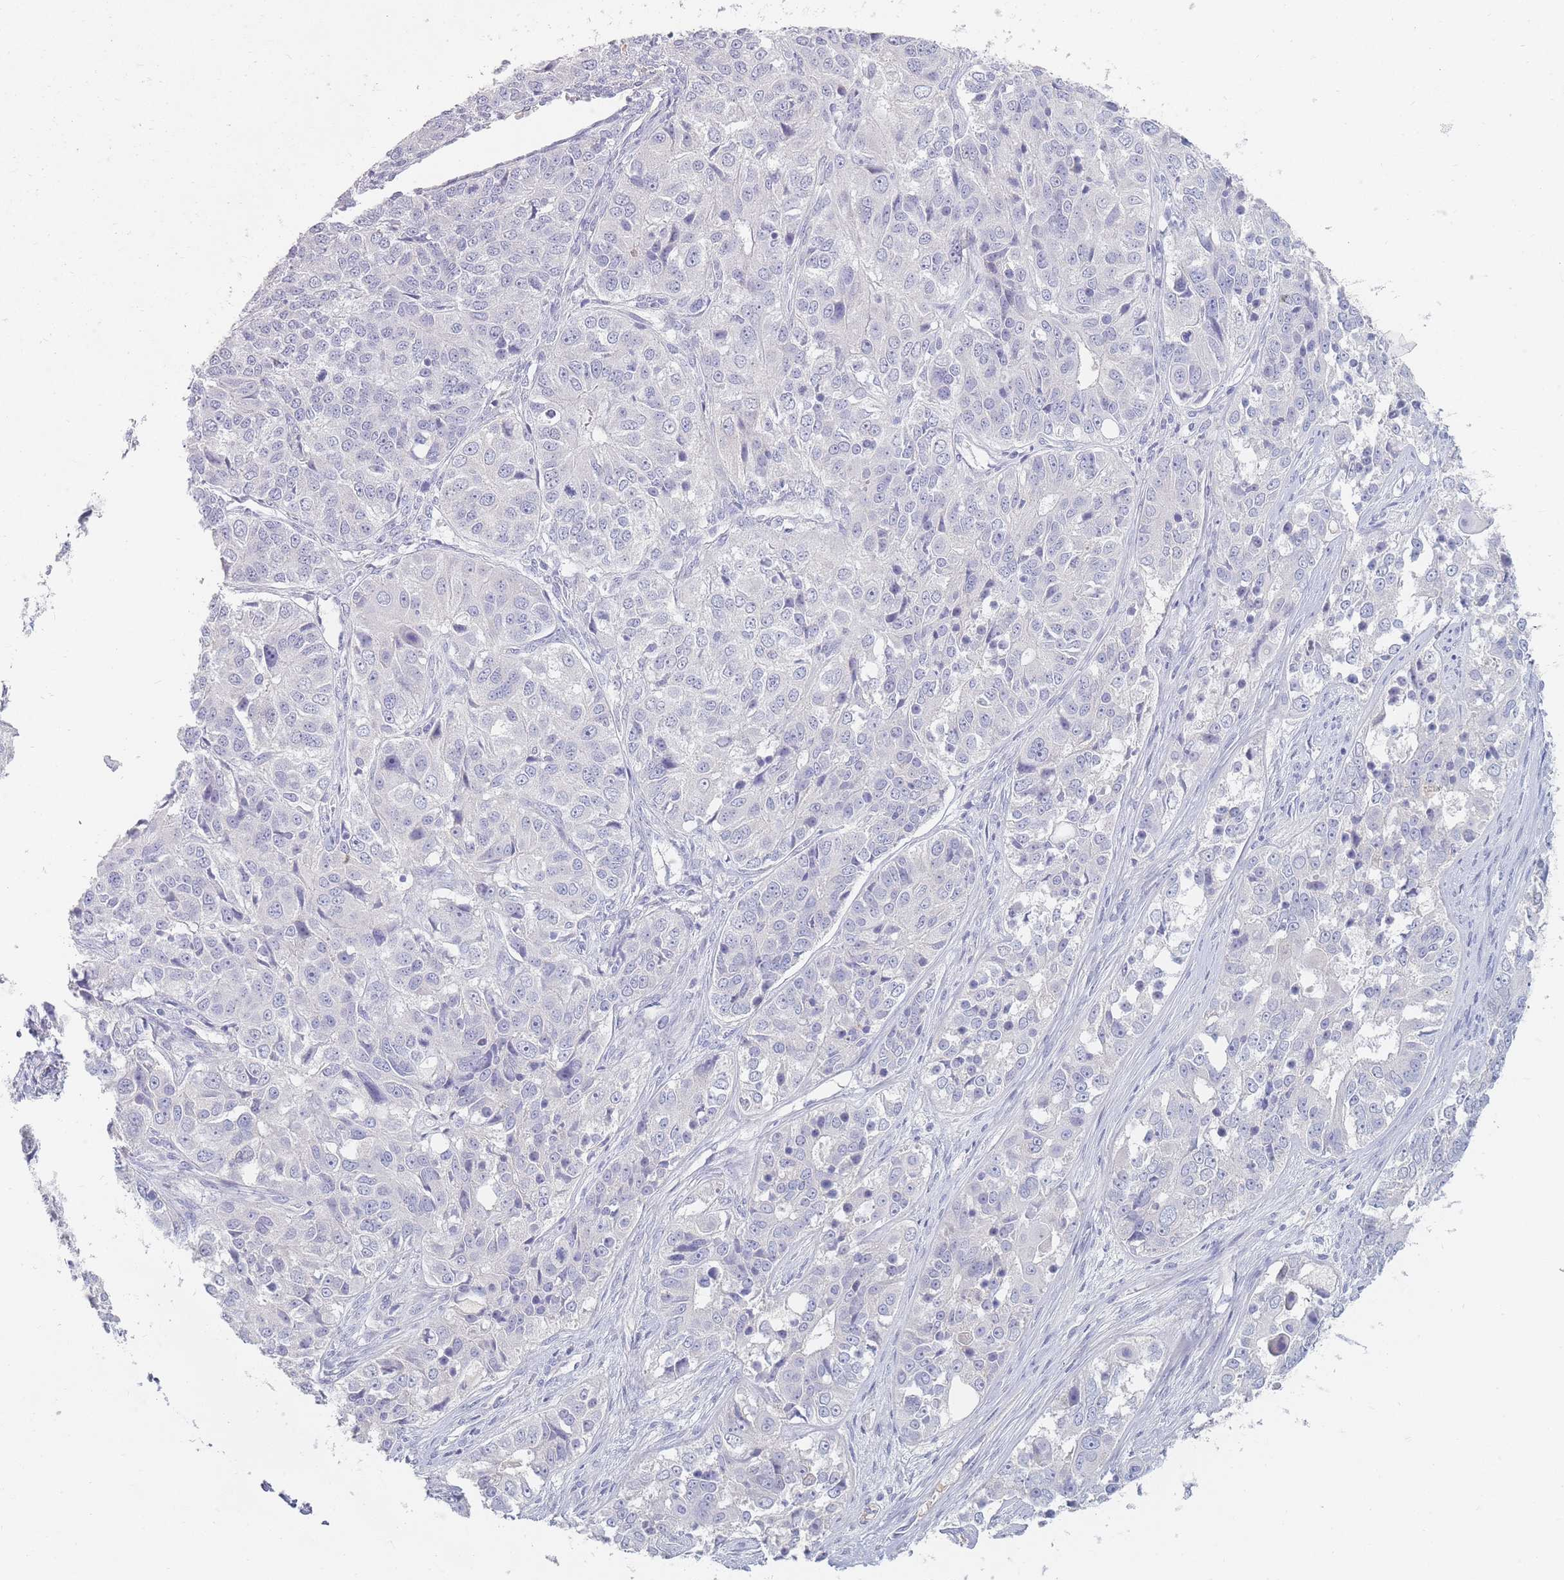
{"staining": {"intensity": "negative", "quantity": "none", "location": "none"}, "tissue": "ovarian cancer", "cell_type": "Tumor cells", "image_type": "cancer", "snomed": [{"axis": "morphology", "description": "Carcinoma, endometroid"}, {"axis": "topography", "description": "Ovary"}], "caption": "IHC image of human endometroid carcinoma (ovarian) stained for a protein (brown), which demonstrates no expression in tumor cells.", "gene": "PRG4", "patient": {"sex": "female", "age": 51}}